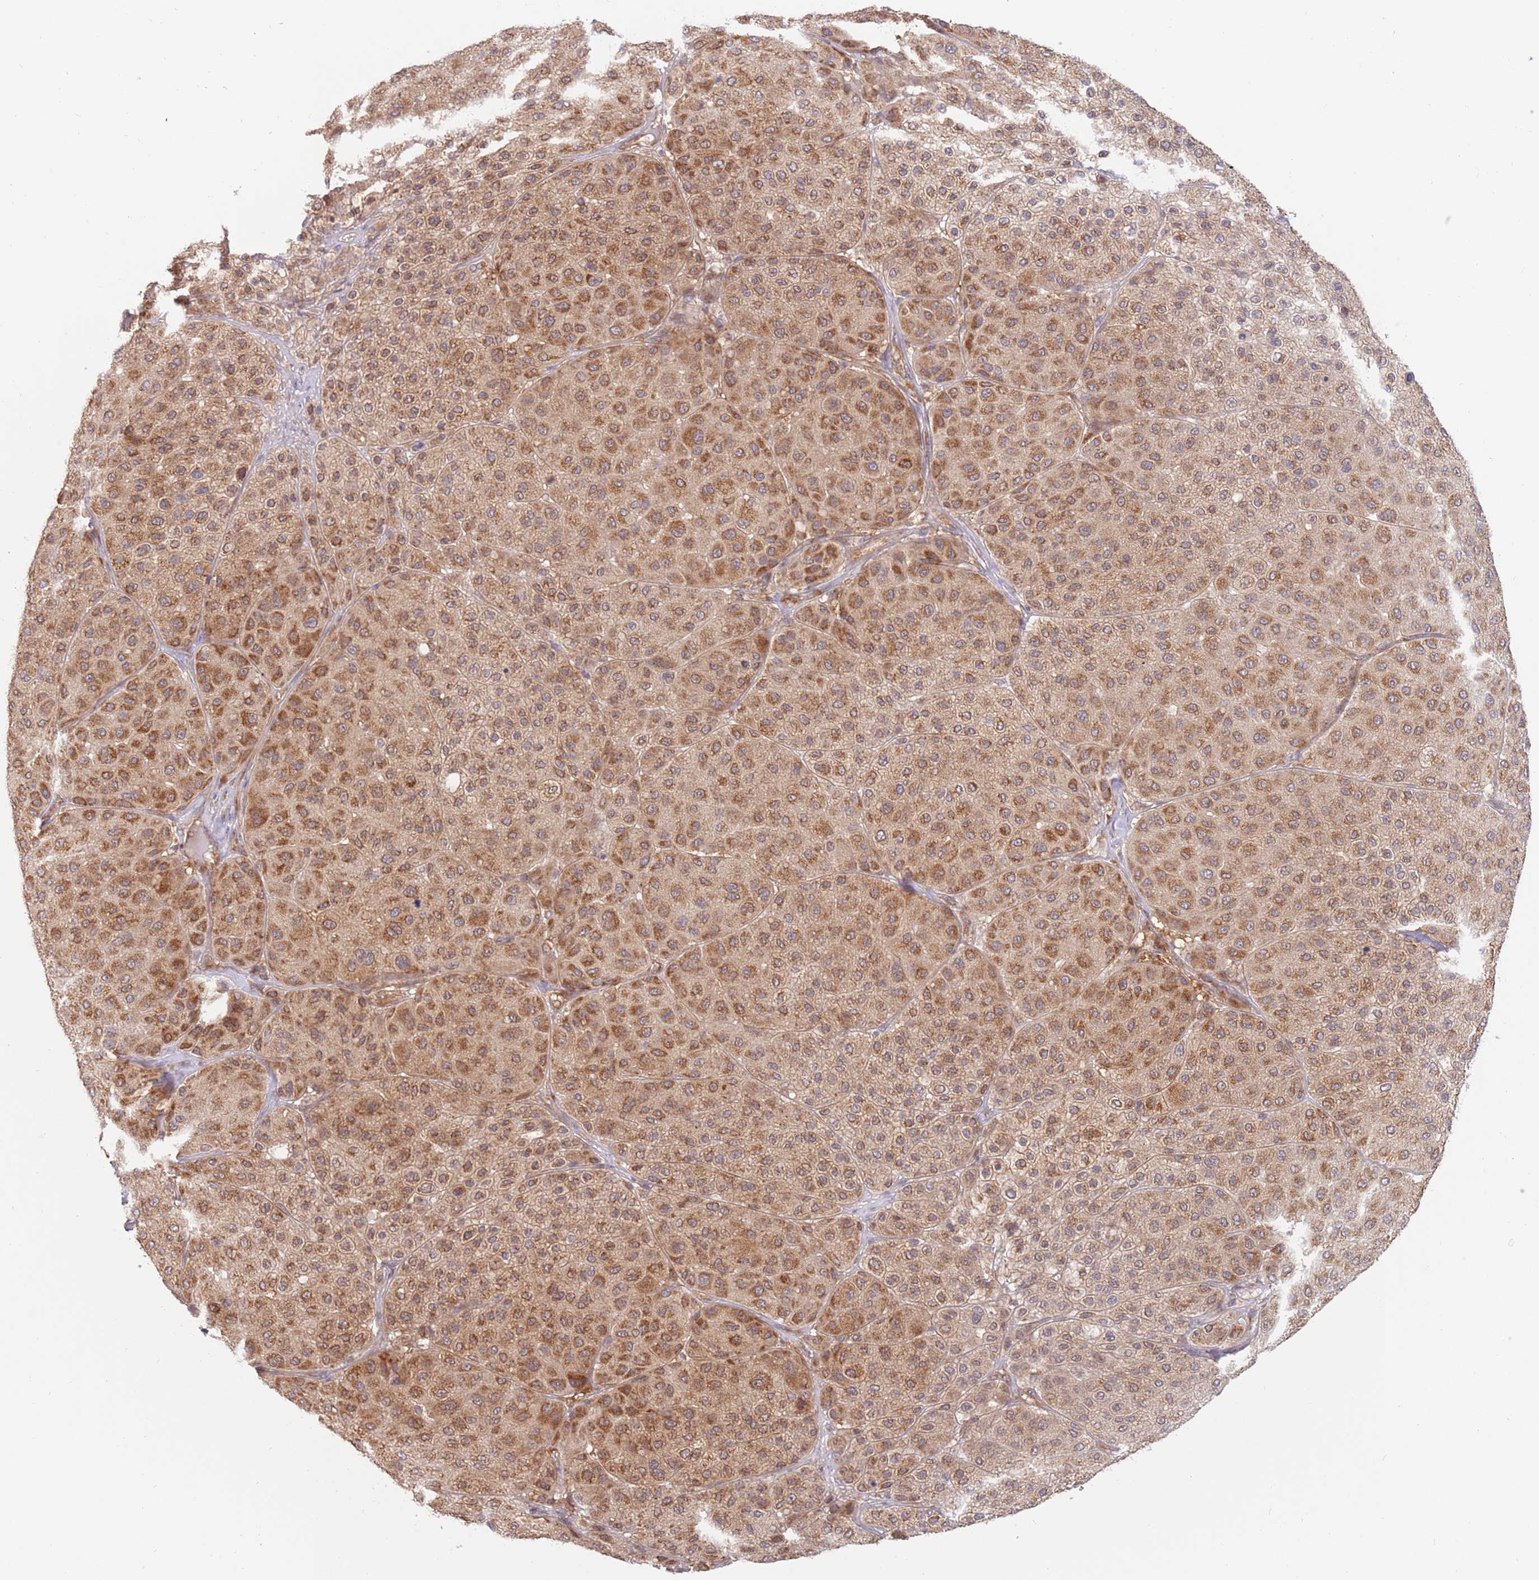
{"staining": {"intensity": "strong", "quantity": ">75%", "location": "cytoplasmic/membranous"}, "tissue": "melanoma", "cell_type": "Tumor cells", "image_type": "cancer", "snomed": [{"axis": "morphology", "description": "Malignant melanoma, Metastatic site"}, {"axis": "topography", "description": "Smooth muscle"}], "caption": "Tumor cells demonstrate high levels of strong cytoplasmic/membranous positivity in about >75% of cells in malignant melanoma (metastatic site).", "gene": "GUK1", "patient": {"sex": "male", "age": 41}}